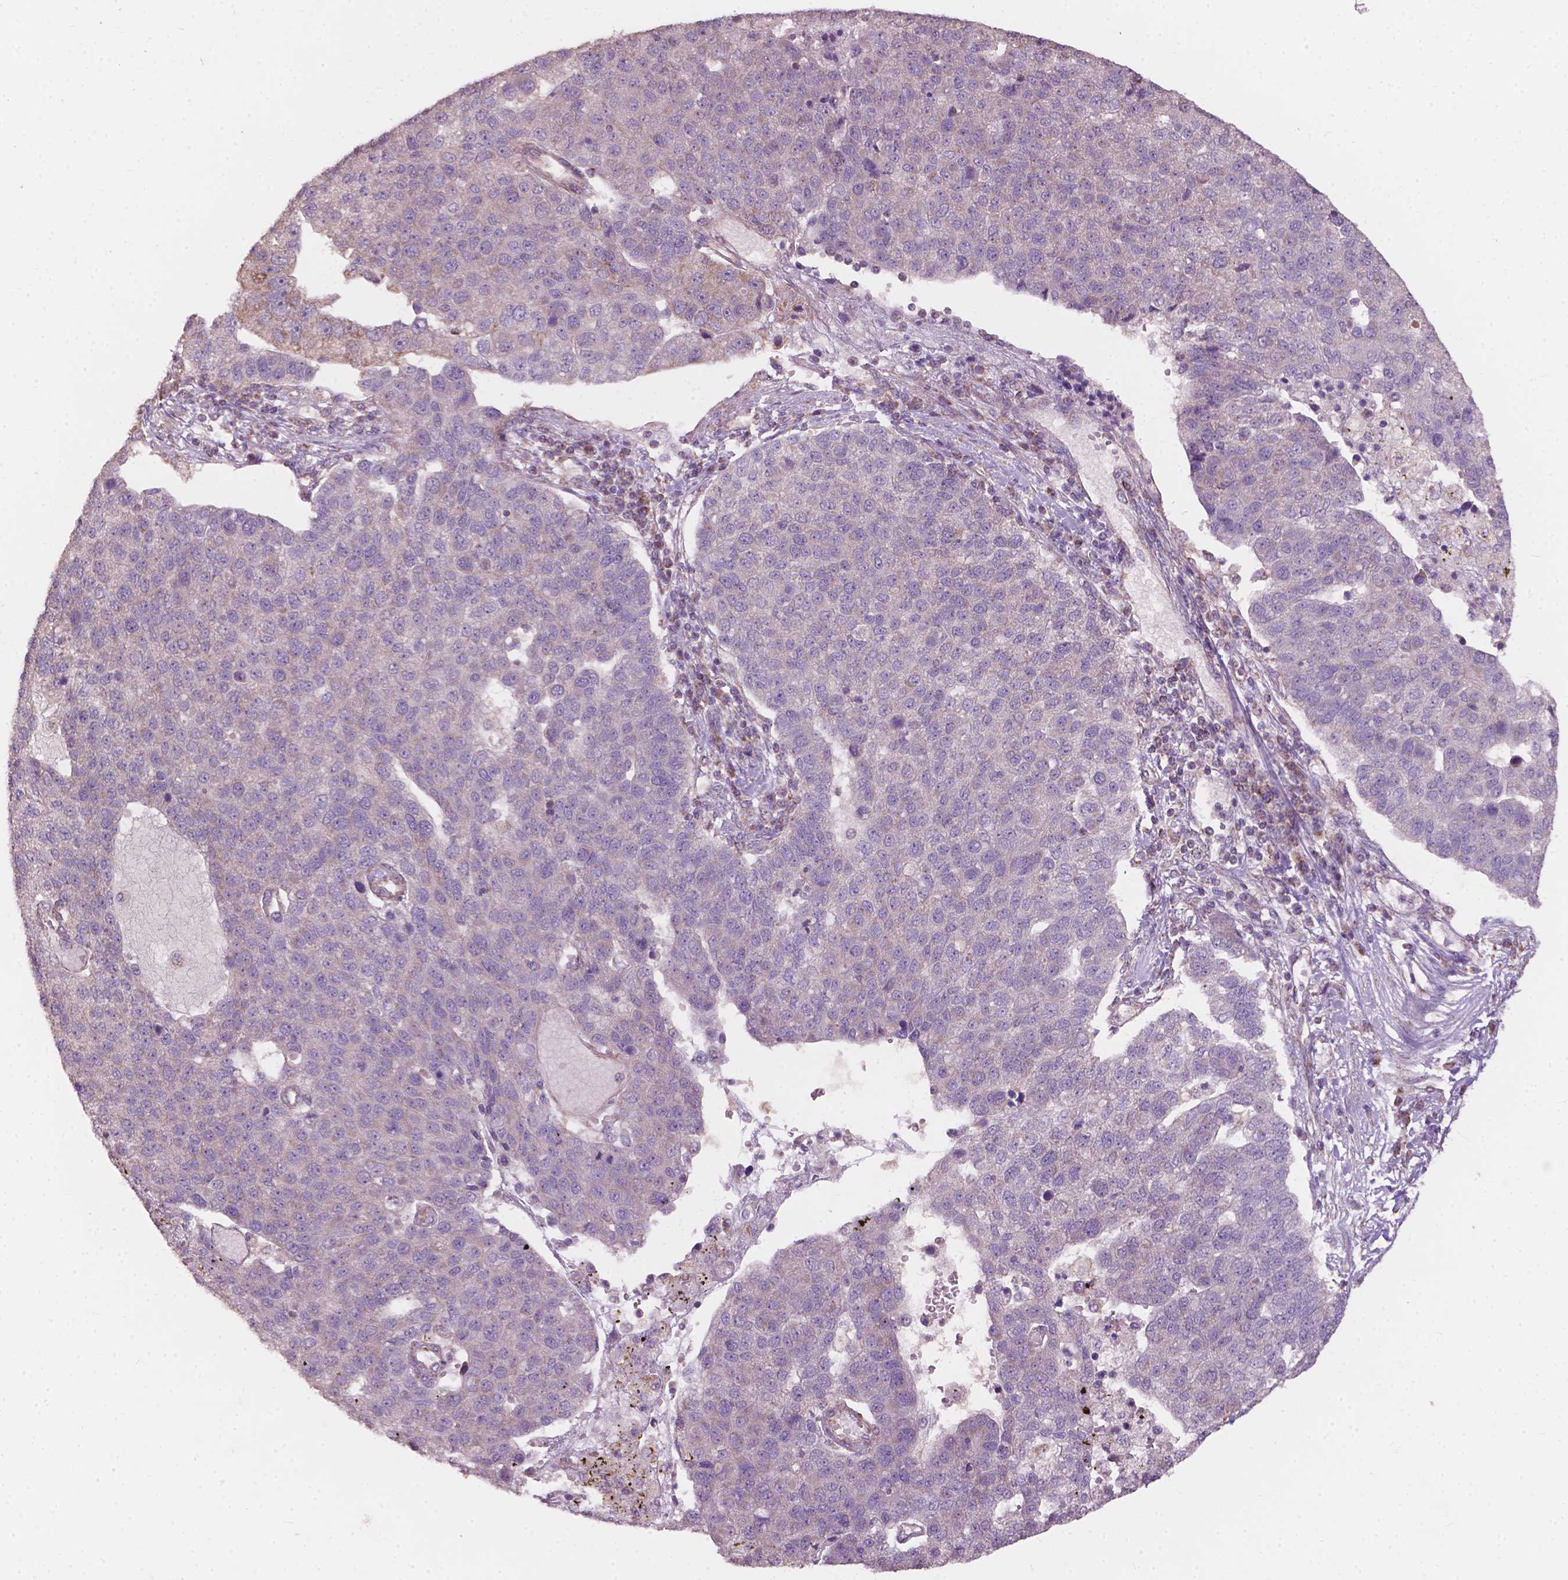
{"staining": {"intensity": "weak", "quantity": "25%-75%", "location": "cytoplasmic/membranous"}, "tissue": "pancreatic cancer", "cell_type": "Tumor cells", "image_type": "cancer", "snomed": [{"axis": "morphology", "description": "Adenocarcinoma, NOS"}, {"axis": "topography", "description": "Pancreas"}], "caption": "Human pancreatic adenocarcinoma stained with a brown dye reveals weak cytoplasmic/membranous positive staining in about 25%-75% of tumor cells.", "gene": "NDUFA10", "patient": {"sex": "female", "age": 61}}